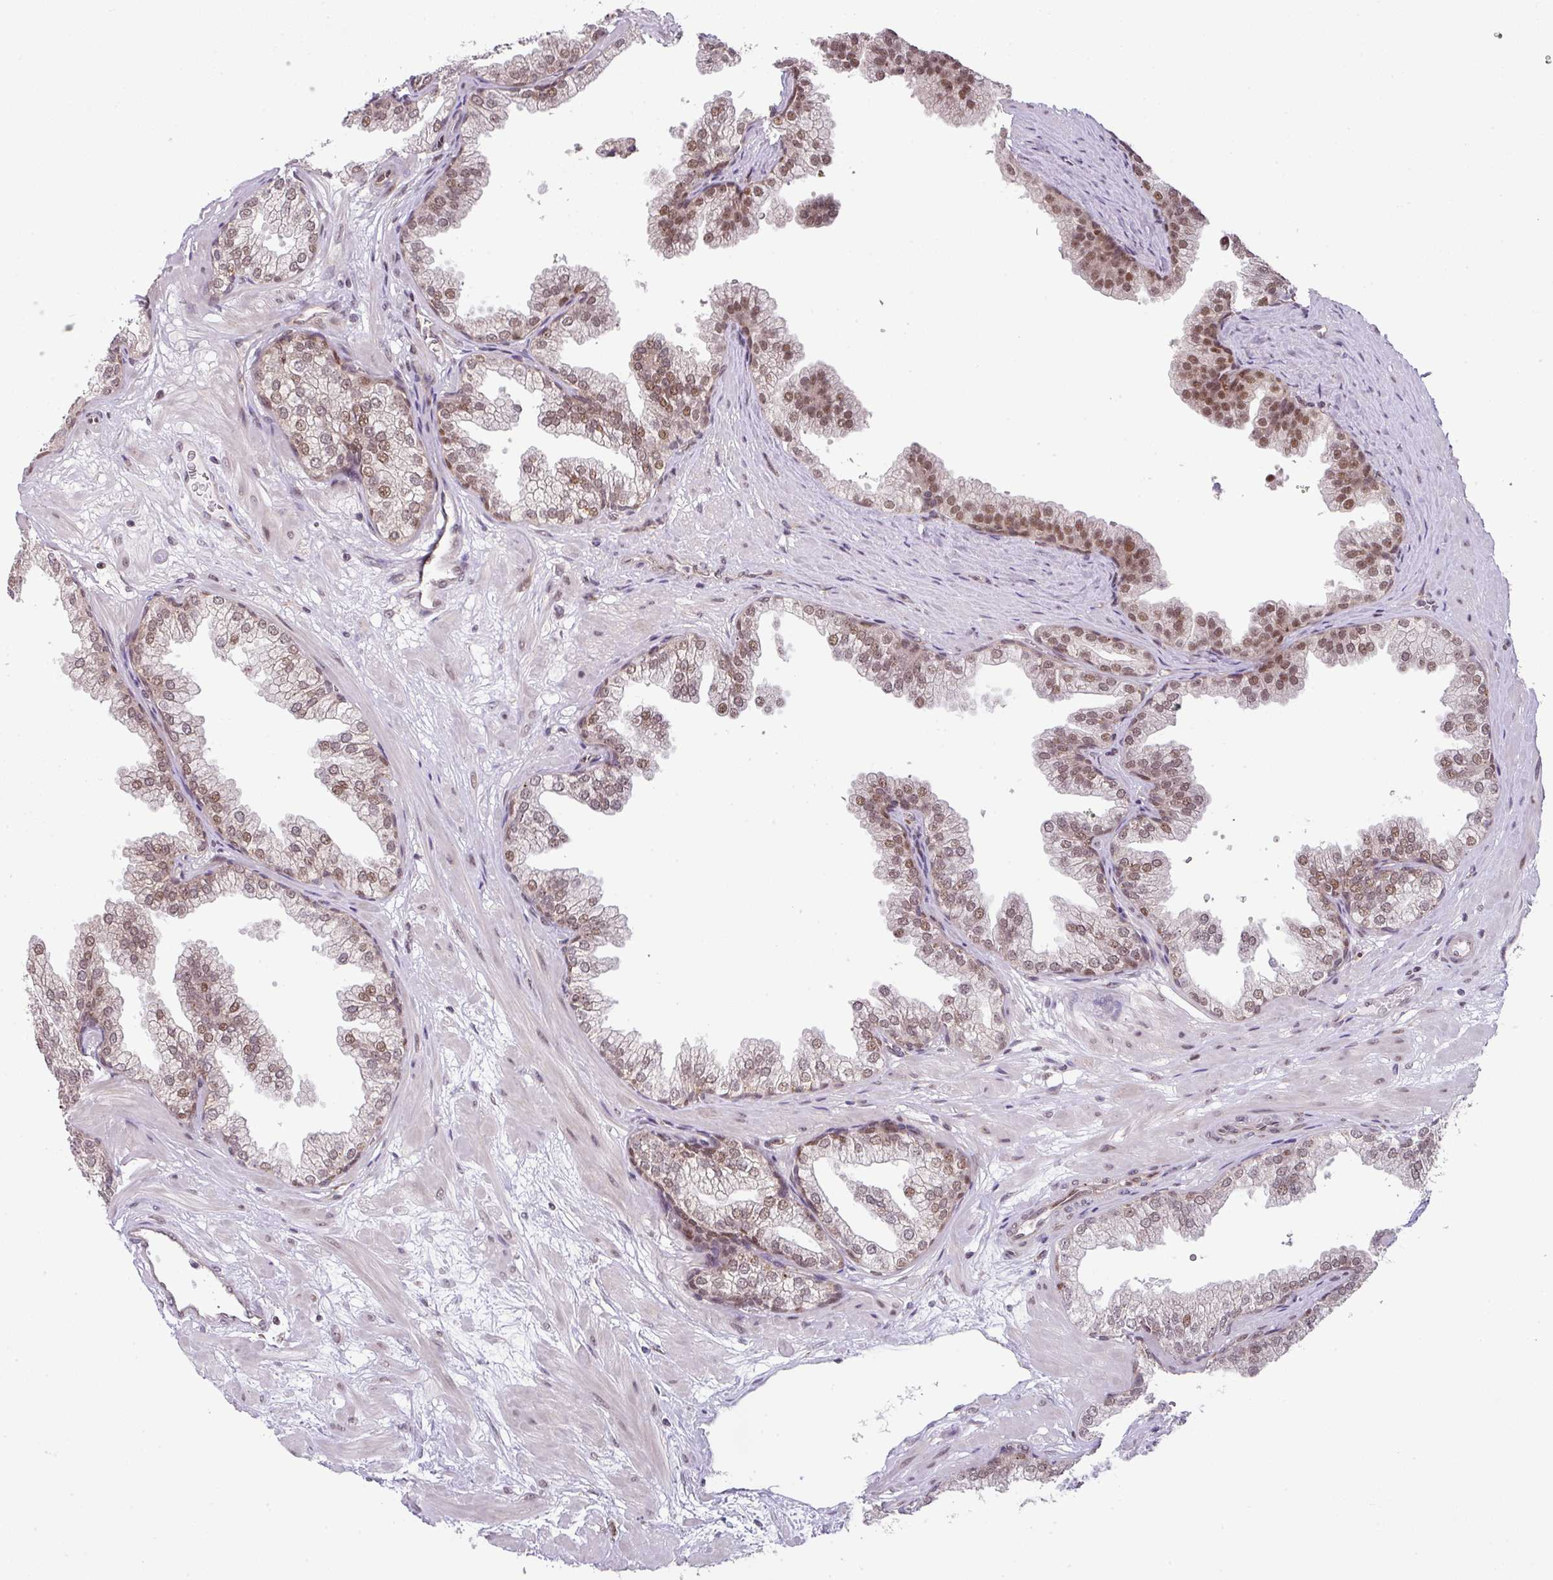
{"staining": {"intensity": "moderate", "quantity": ">75%", "location": "nuclear"}, "tissue": "prostate", "cell_type": "Glandular cells", "image_type": "normal", "snomed": [{"axis": "morphology", "description": "Normal tissue, NOS"}, {"axis": "topography", "description": "Prostate"}], "caption": "Glandular cells display medium levels of moderate nuclear positivity in approximately >75% of cells in normal human prostate. The staining is performed using DAB (3,3'-diaminobenzidine) brown chromogen to label protein expression. The nuclei are counter-stained blue using hematoxylin.", "gene": "PLK1", "patient": {"sex": "male", "age": 37}}